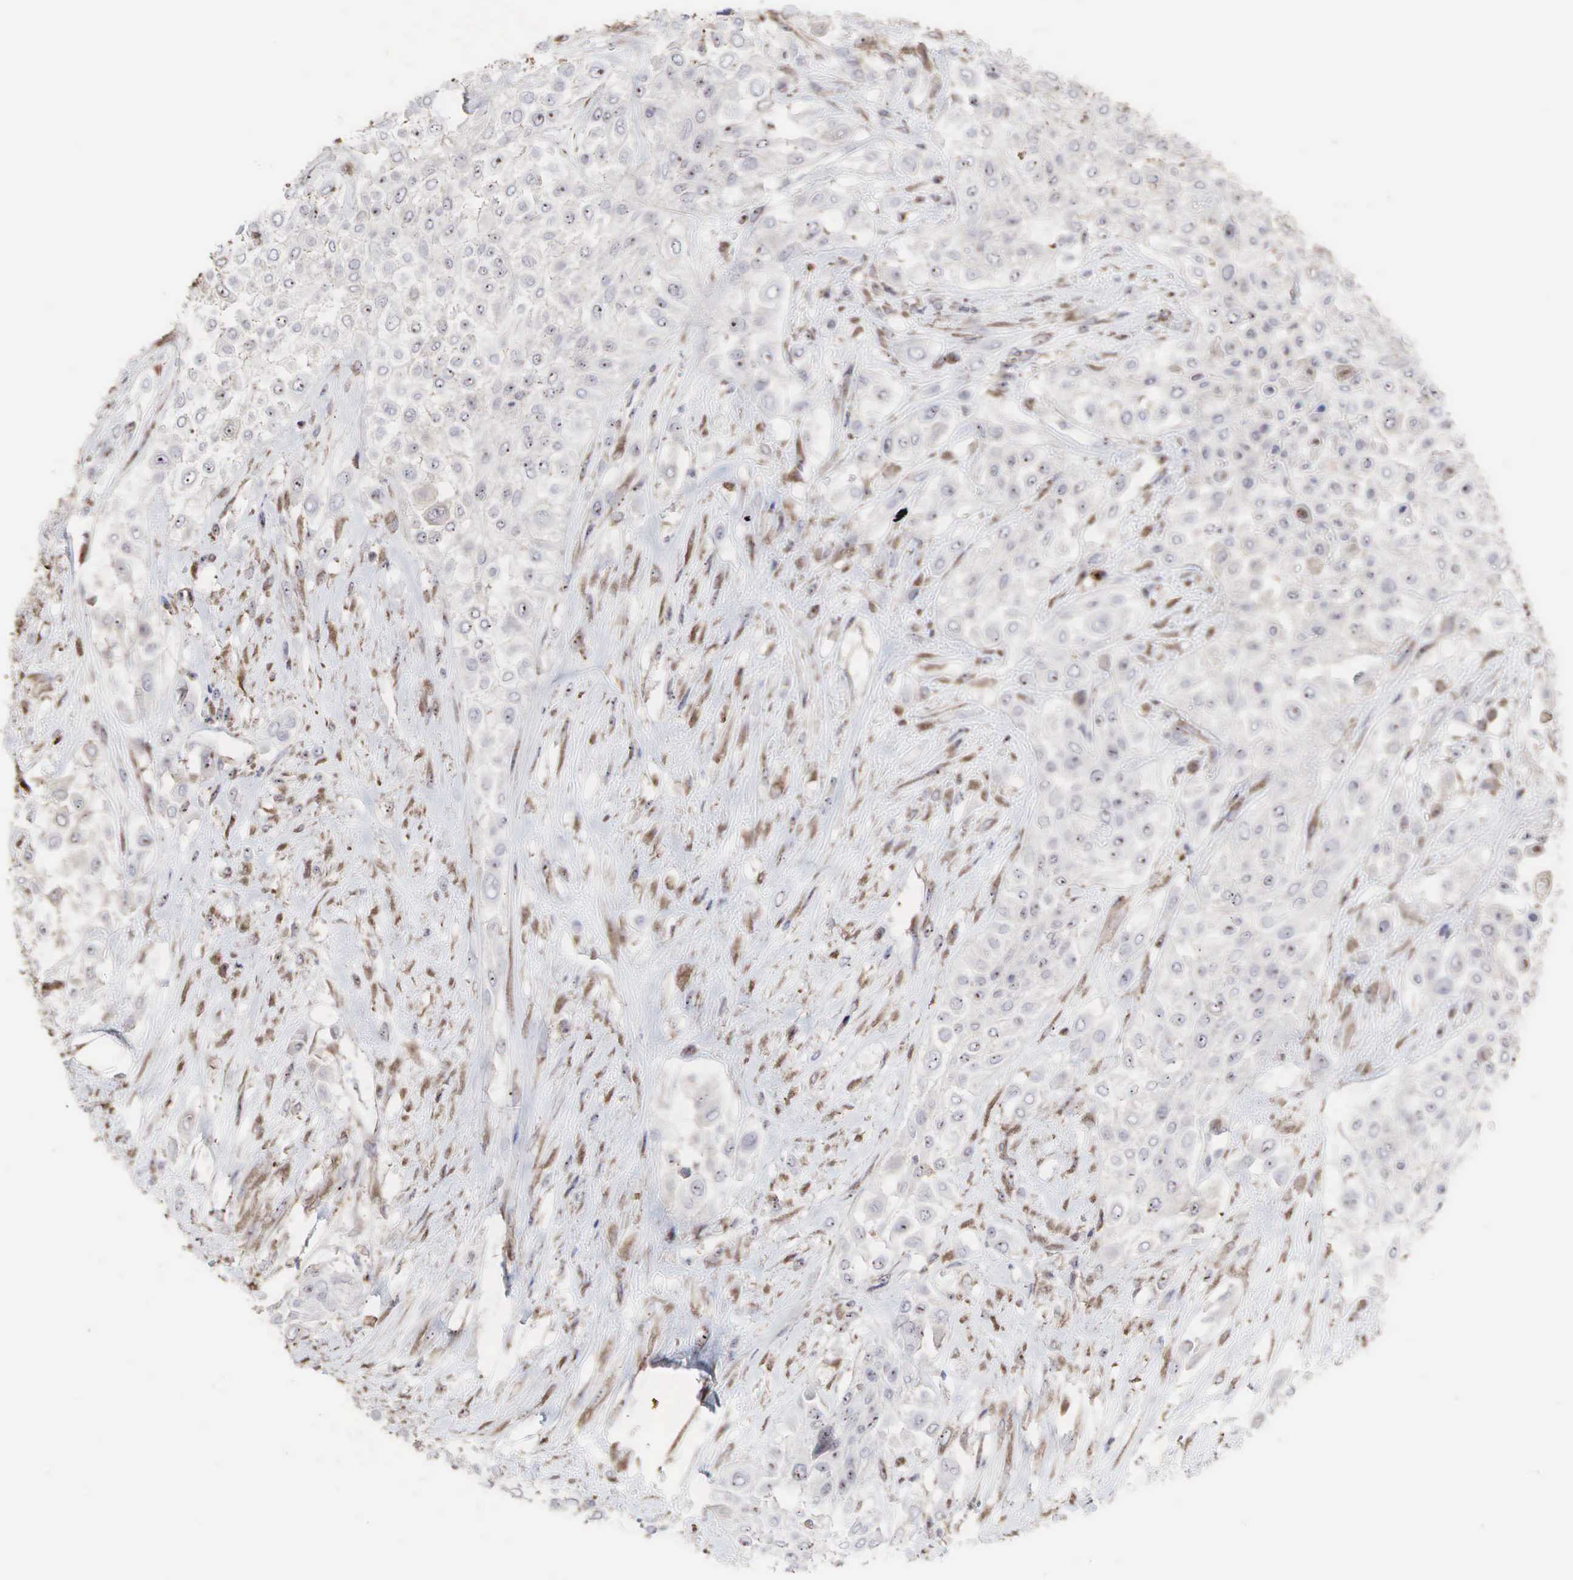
{"staining": {"intensity": "weak", "quantity": "25%-75%", "location": "cytoplasmic/membranous,nuclear"}, "tissue": "urothelial cancer", "cell_type": "Tumor cells", "image_type": "cancer", "snomed": [{"axis": "morphology", "description": "Urothelial carcinoma, High grade"}, {"axis": "topography", "description": "Urinary bladder"}], "caption": "Human high-grade urothelial carcinoma stained with a brown dye exhibits weak cytoplasmic/membranous and nuclear positive positivity in about 25%-75% of tumor cells.", "gene": "DKC1", "patient": {"sex": "male", "age": 57}}